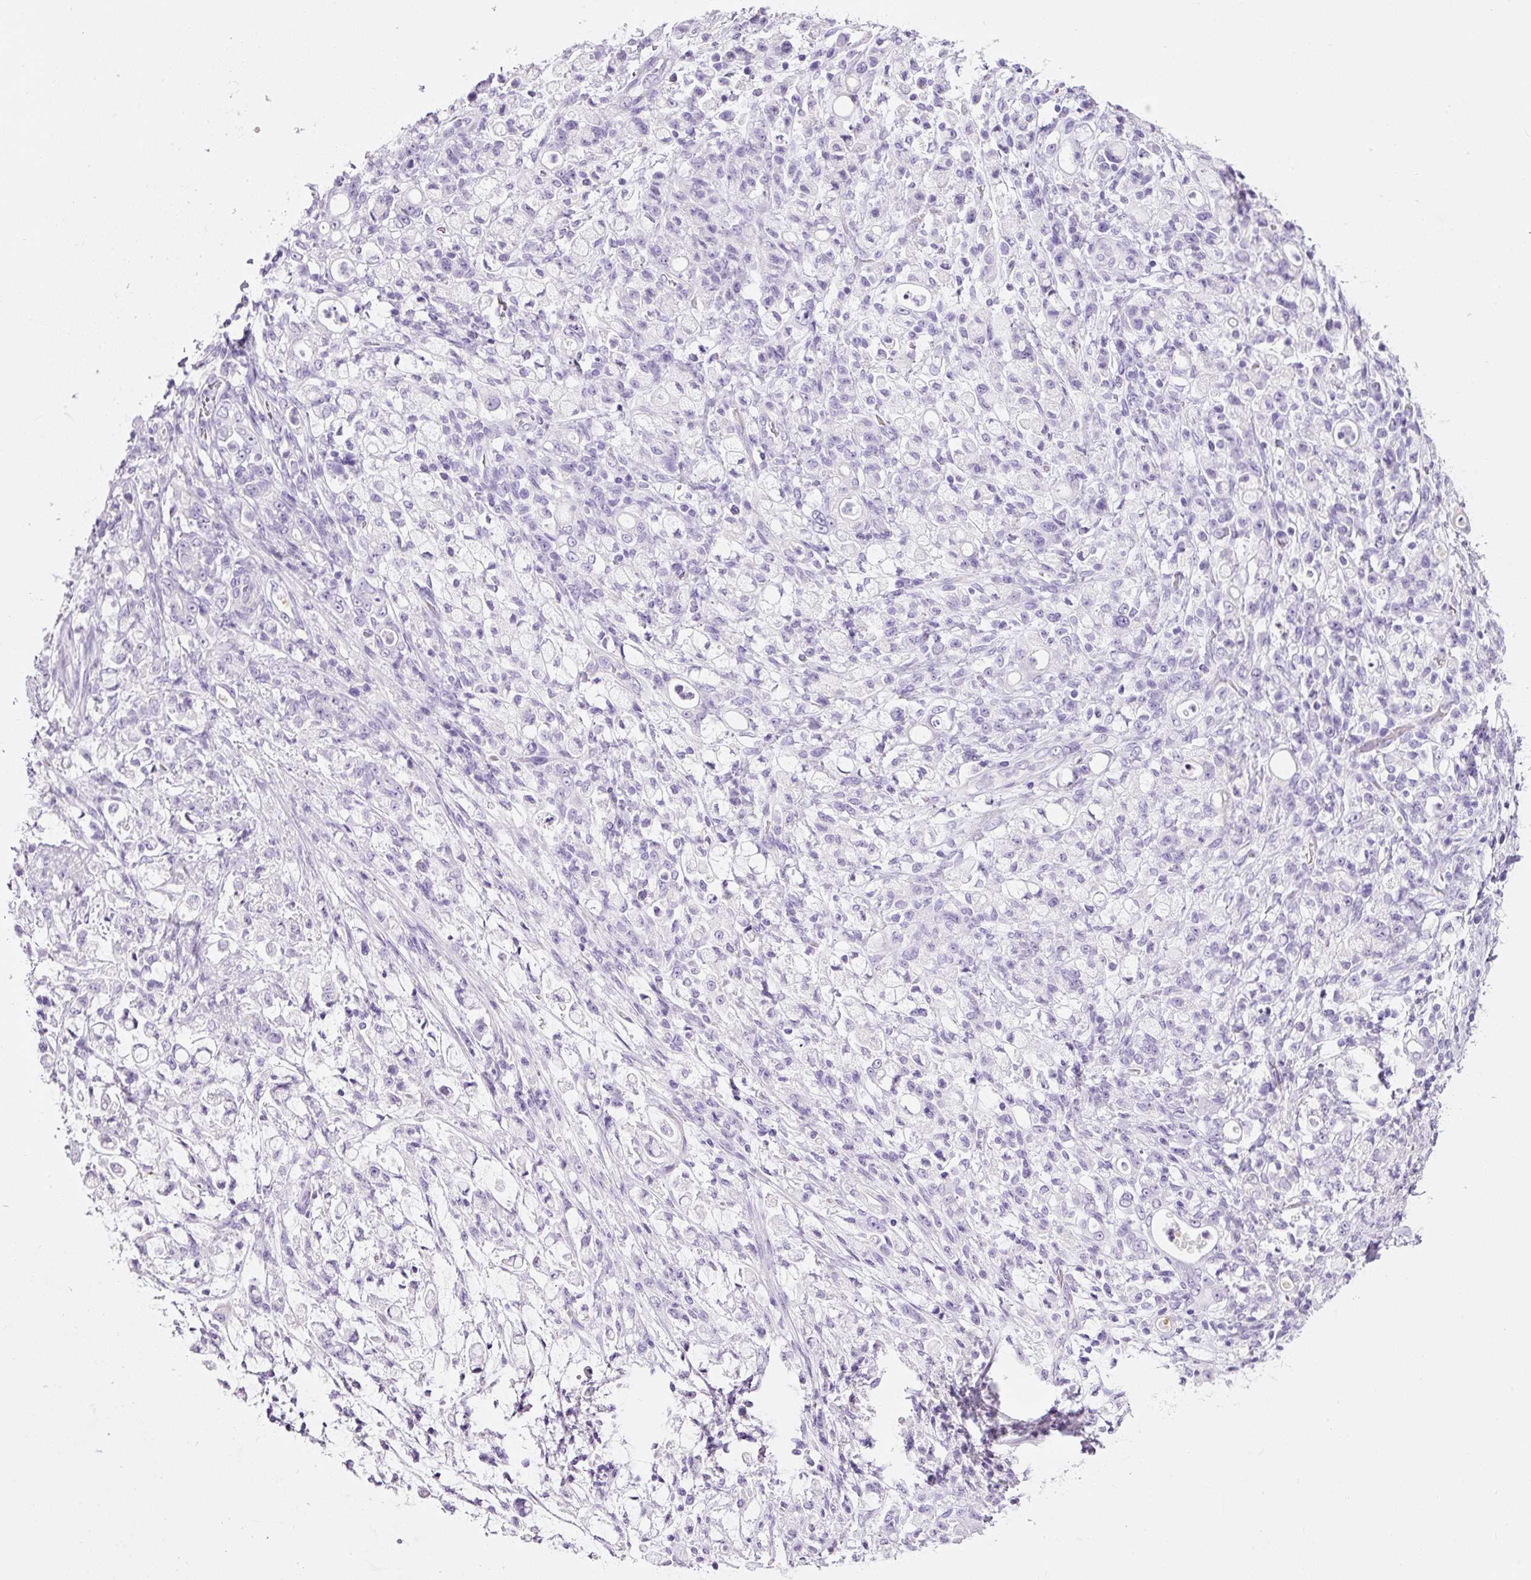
{"staining": {"intensity": "negative", "quantity": "none", "location": "none"}, "tissue": "stomach cancer", "cell_type": "Tumor cells", "image_type": "cancer", "snomed": [{"axis": "morphology", "description": "Adenocarcinoma, NOS"}, {"axis": "topography", "description": "Stomach"}], "caption": "The photomicrograph exhibits no staining of tumor cells in stomach cancer (adenocarcinoma). The staining is performed using DAB (3,3'-diaminobenzidine) brown chromogen with nuclei counter-stained in using hematoxylin.", "gene": "BSND", "patient": {"sex": "female", "age": 60}}